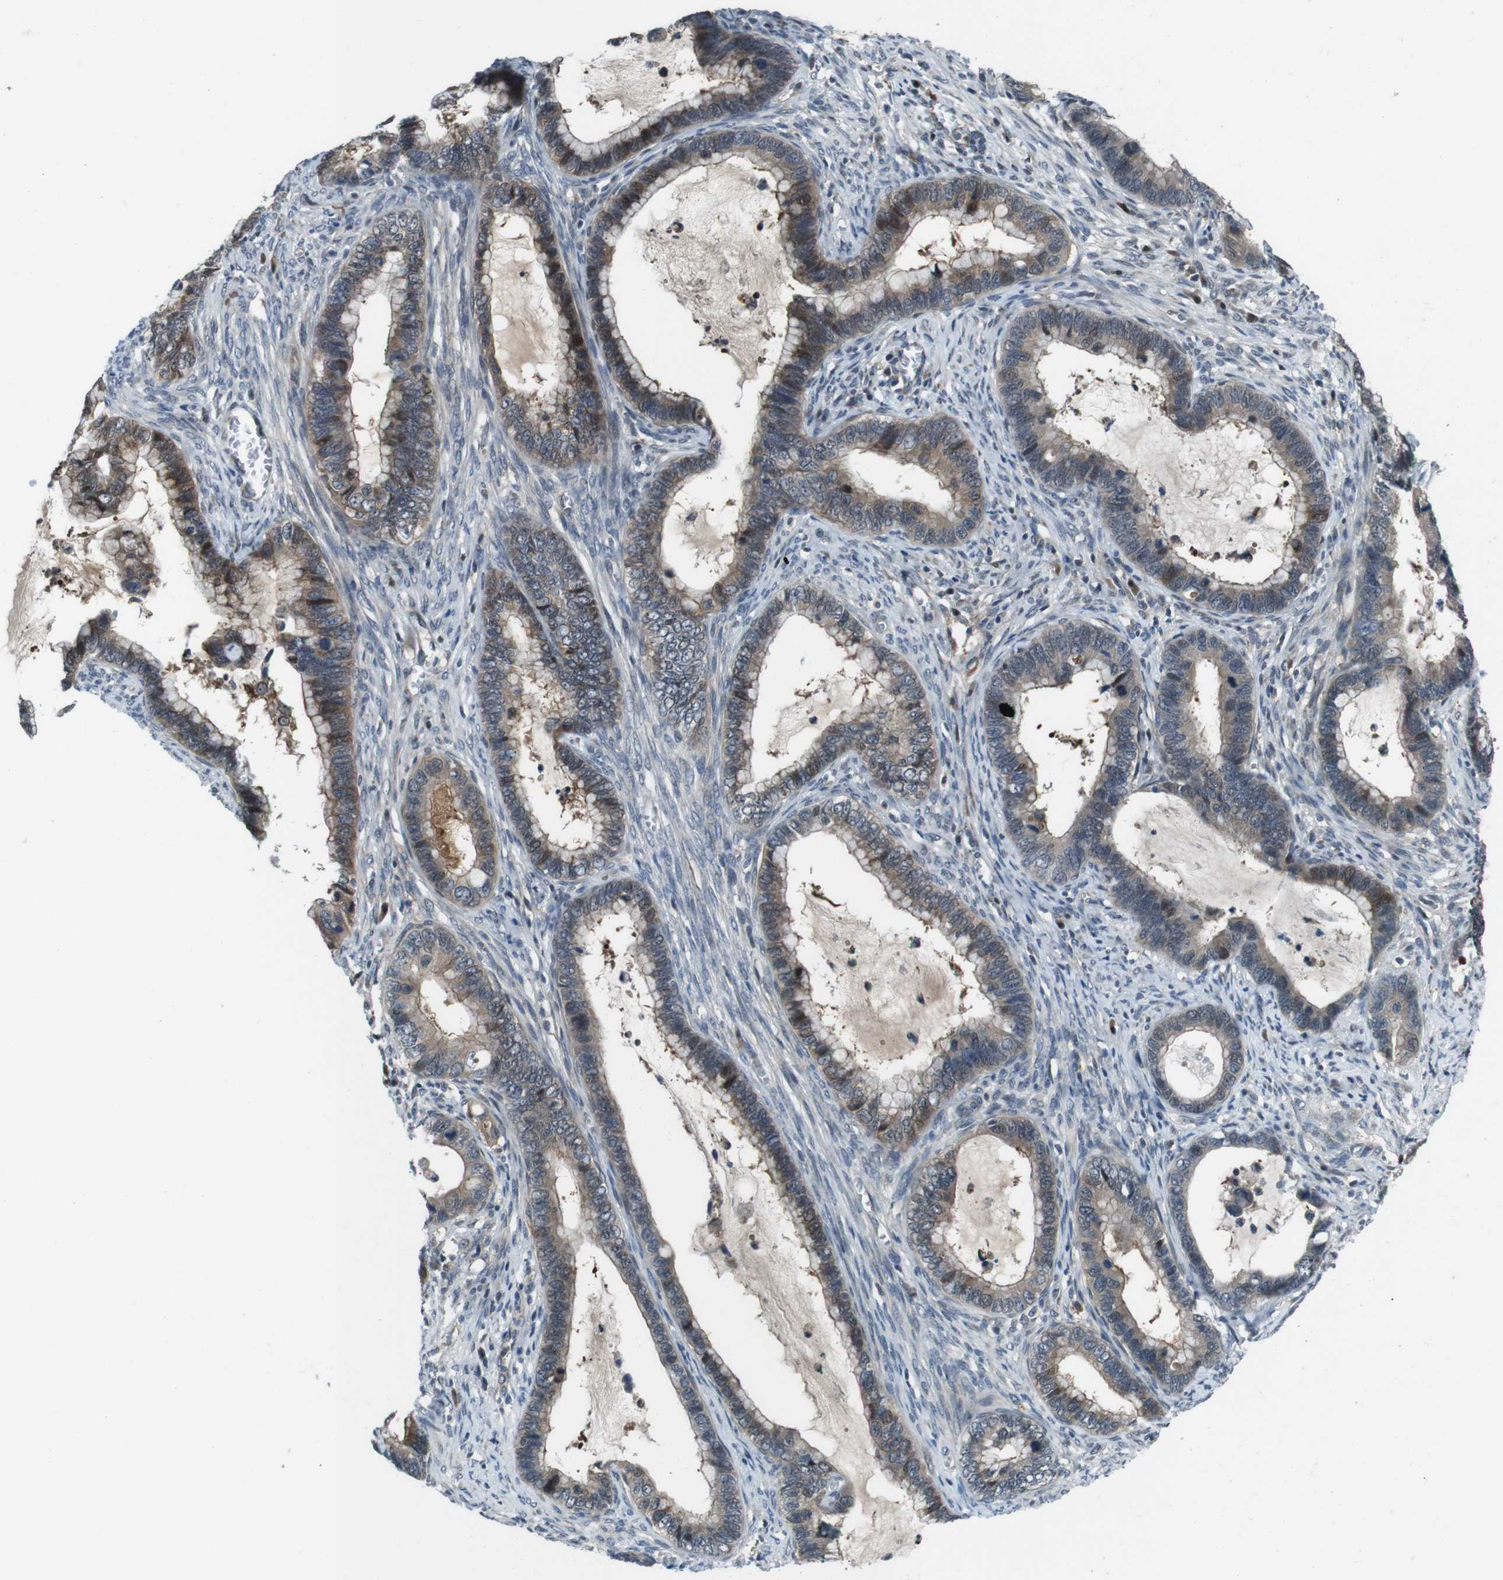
{"staining": {"intensity": "moderate", "quantity": ">75%", "location": "cytoplasmic/membranous"}, "tissue": "cervical cancer", "cell_type": "Tumor cells", "image_type": "cancer", "snomed": [{"axis": "morphology", "description": "Adenocarcinoma, NOS"}, {"axis": "topography", "description": "Cervix"}], "caption": "Immunohistochemical staining of cervical adenocarcinoma displays medium levels of moderate cytoplasmic/membranous protein positivity in about >75% of tumor cells.", "gene": "LRP5", "patient": {"sex": "female", "age": 44}}